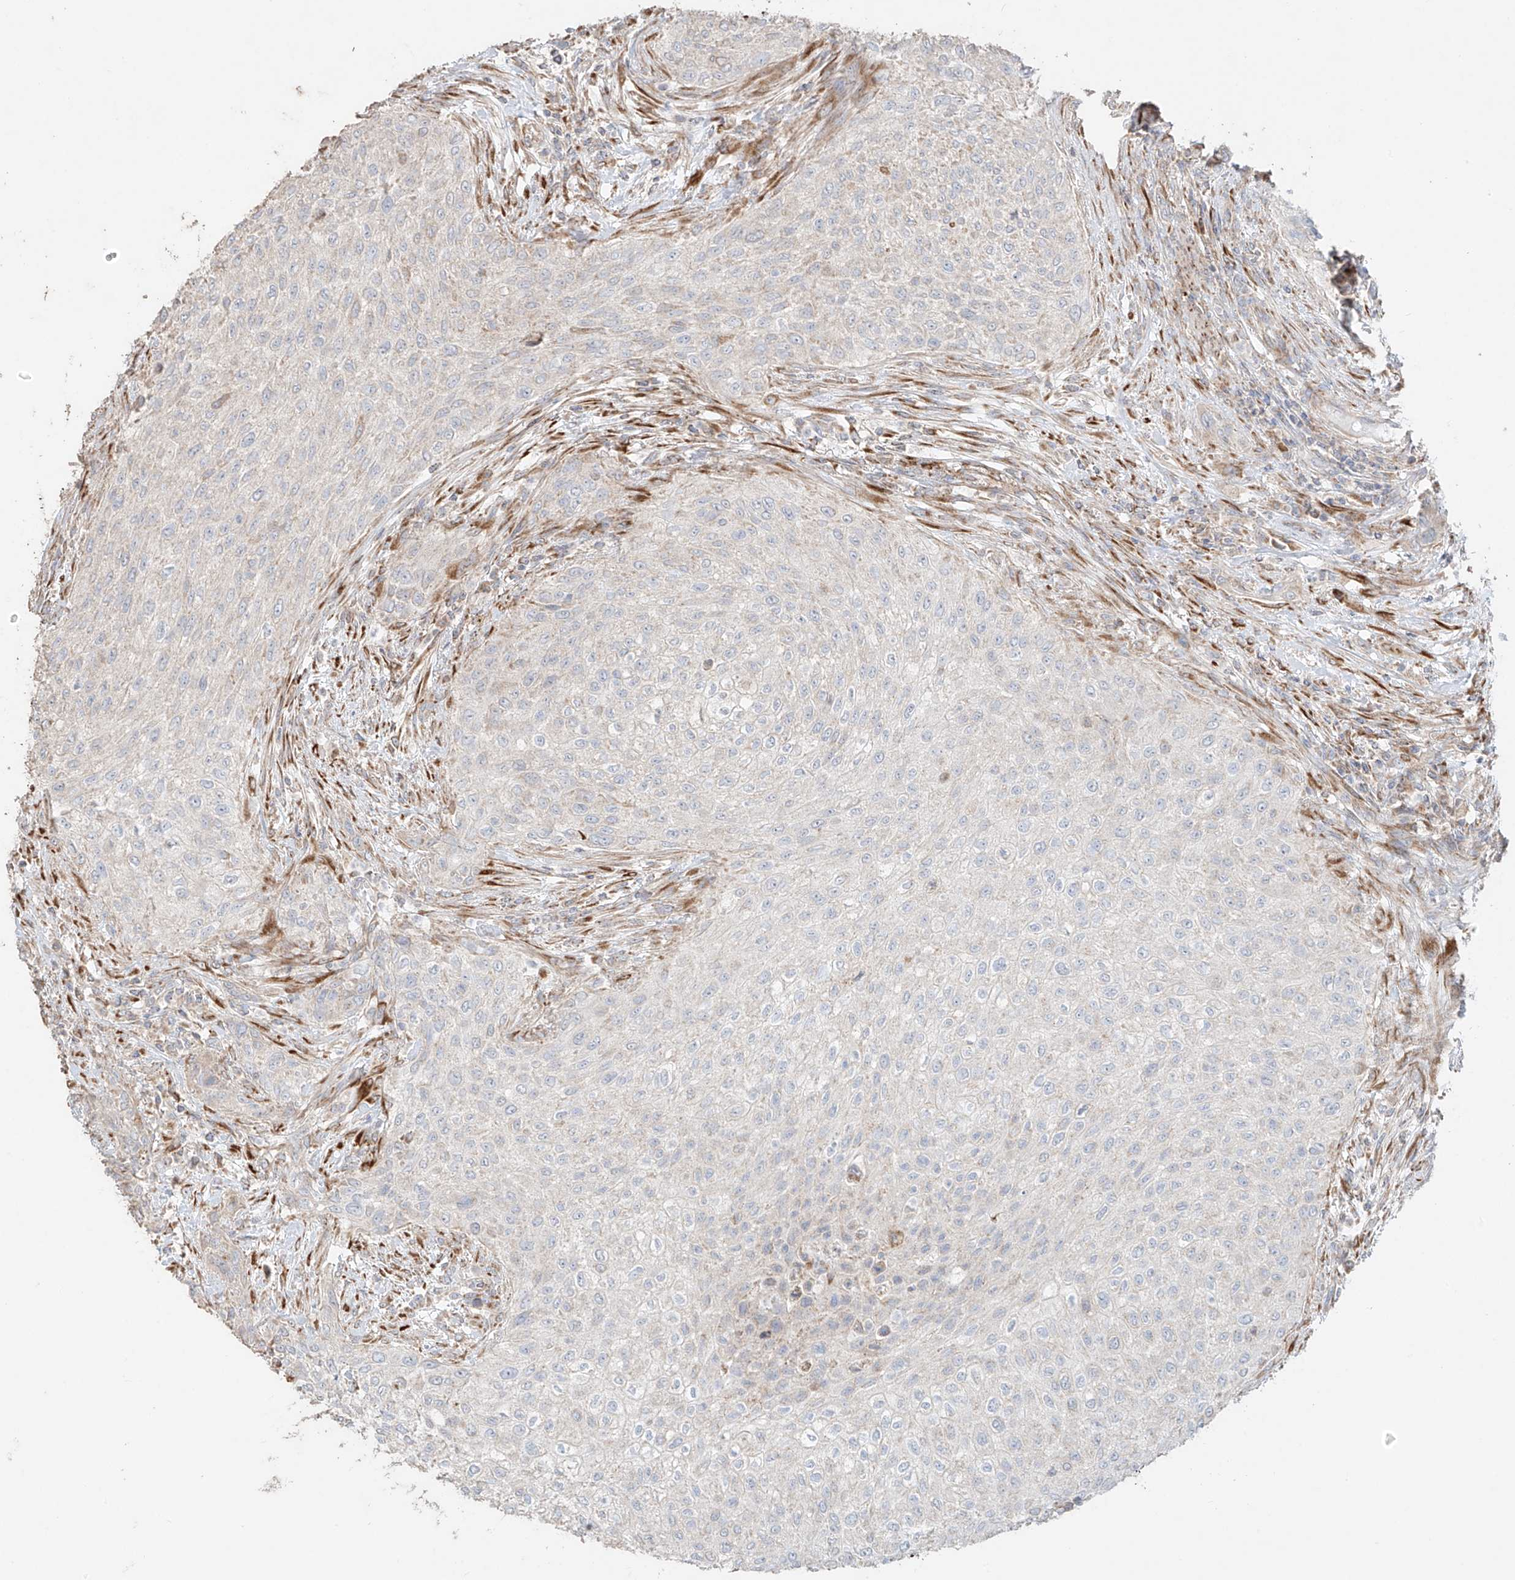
{"staining": {"intensity": "negative", "quantity": "none", "location": "none"}, "tissue": "urothelial cancer", "cell_type": "Tumor cells", "image_type": "cancer", "snomed": [{"axis": "morphology", "description": "Urothelial carcinoma, High grade"}, {"axis": "topography", "description": "Urinary bladder"}], "caption": "This is a histopathology image of IHC staining of urothelial cancer, which shows no expression in tumor cells.", "gene": "COLGALT2", "patient": {"sex": "male", "age": 35}}